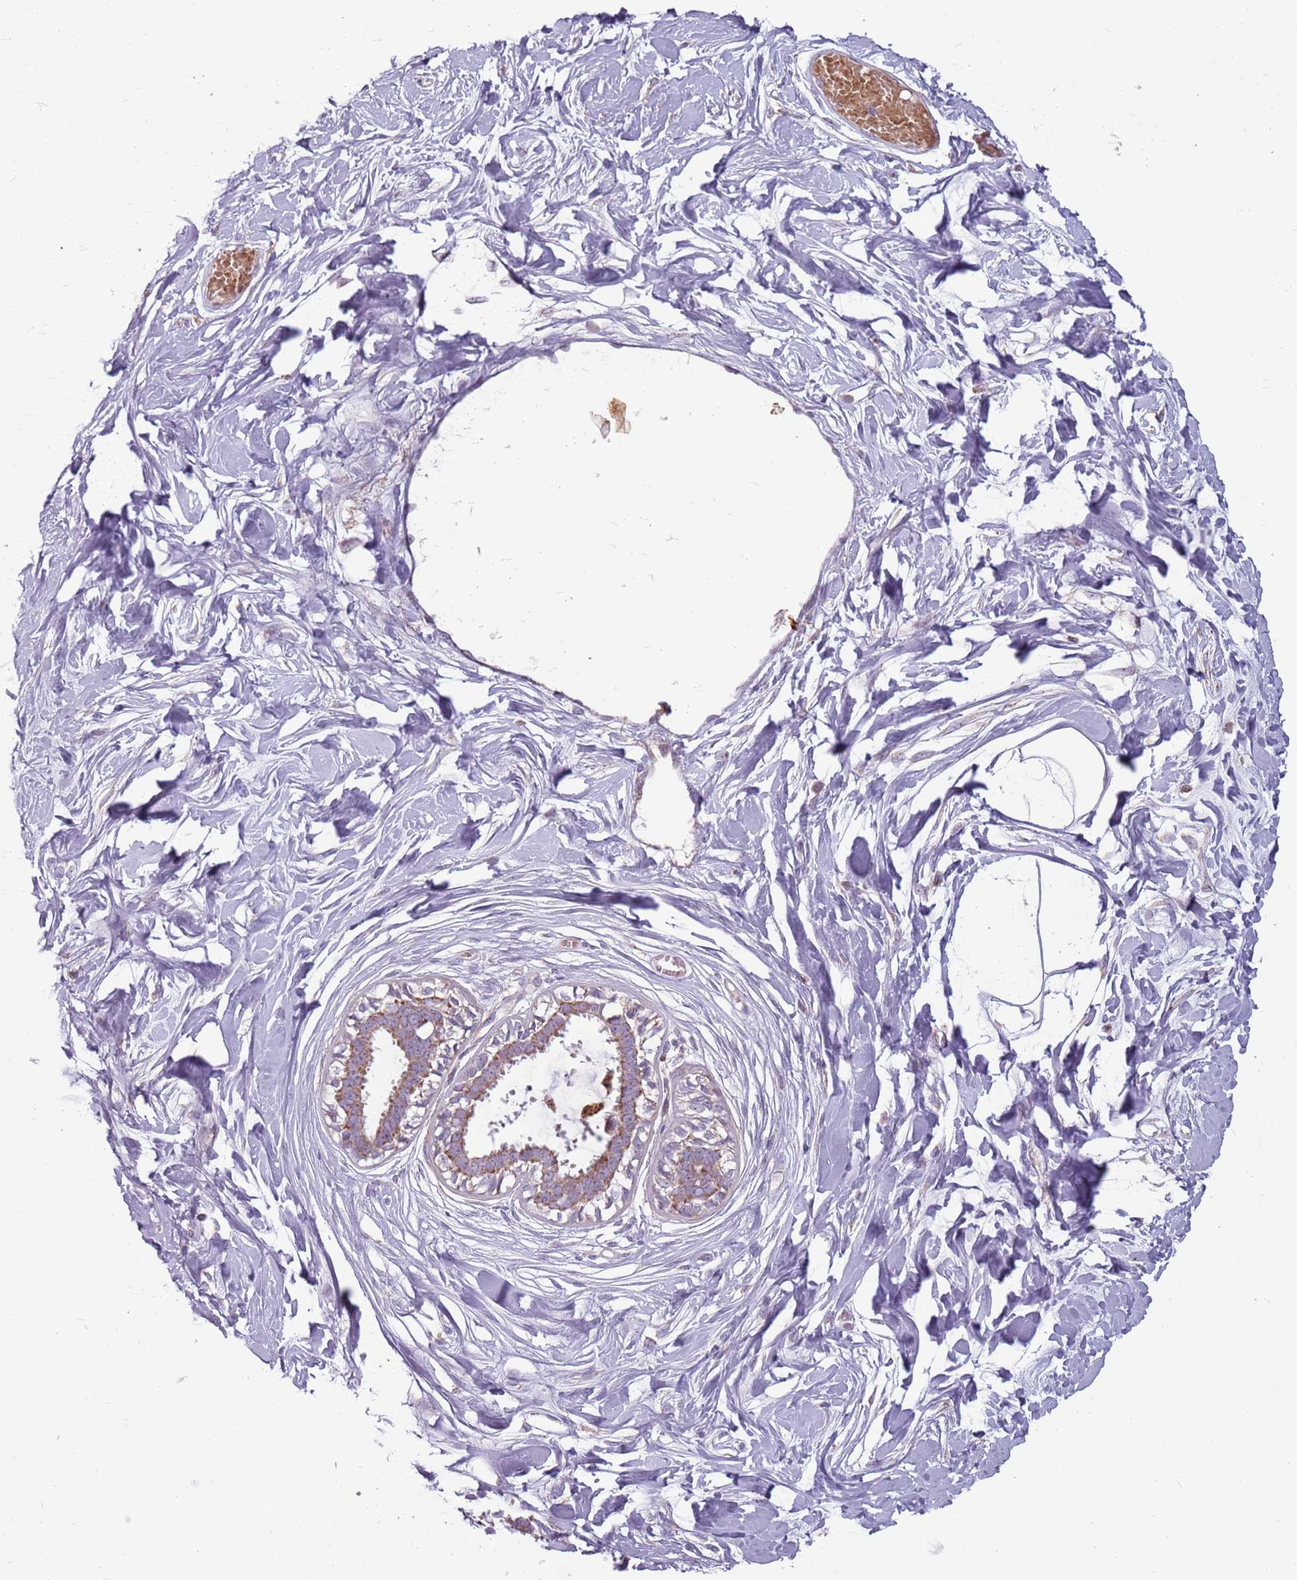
{"staining": {"intensity": "negative", "quantity": "none", "location": "none"}, "tissue": "breast", "cell_type": "Adipocytes", "image_type": "normal", "snomed": [{"axis": "morphology", "description": "Normal tissue, NOS"}, {"axis": "topography", "description": "Breast"}], "caption": "High magnification brightfield microscopy of unremarkable breast stained with DAB (3,3'-diaminobenzidine) (brown) and counterstained with hematoxylin (blue): adipocytes show no significant positivity. Brightfield microscopy of immunohistochemistry (IHC) stained with DAB (3,3'-diaminobenzidine) (brown) and hematoxylin (blue), captured at high magnification.", "gene": "ZNF530", "patient": {"sex": "female", "age": 45}}